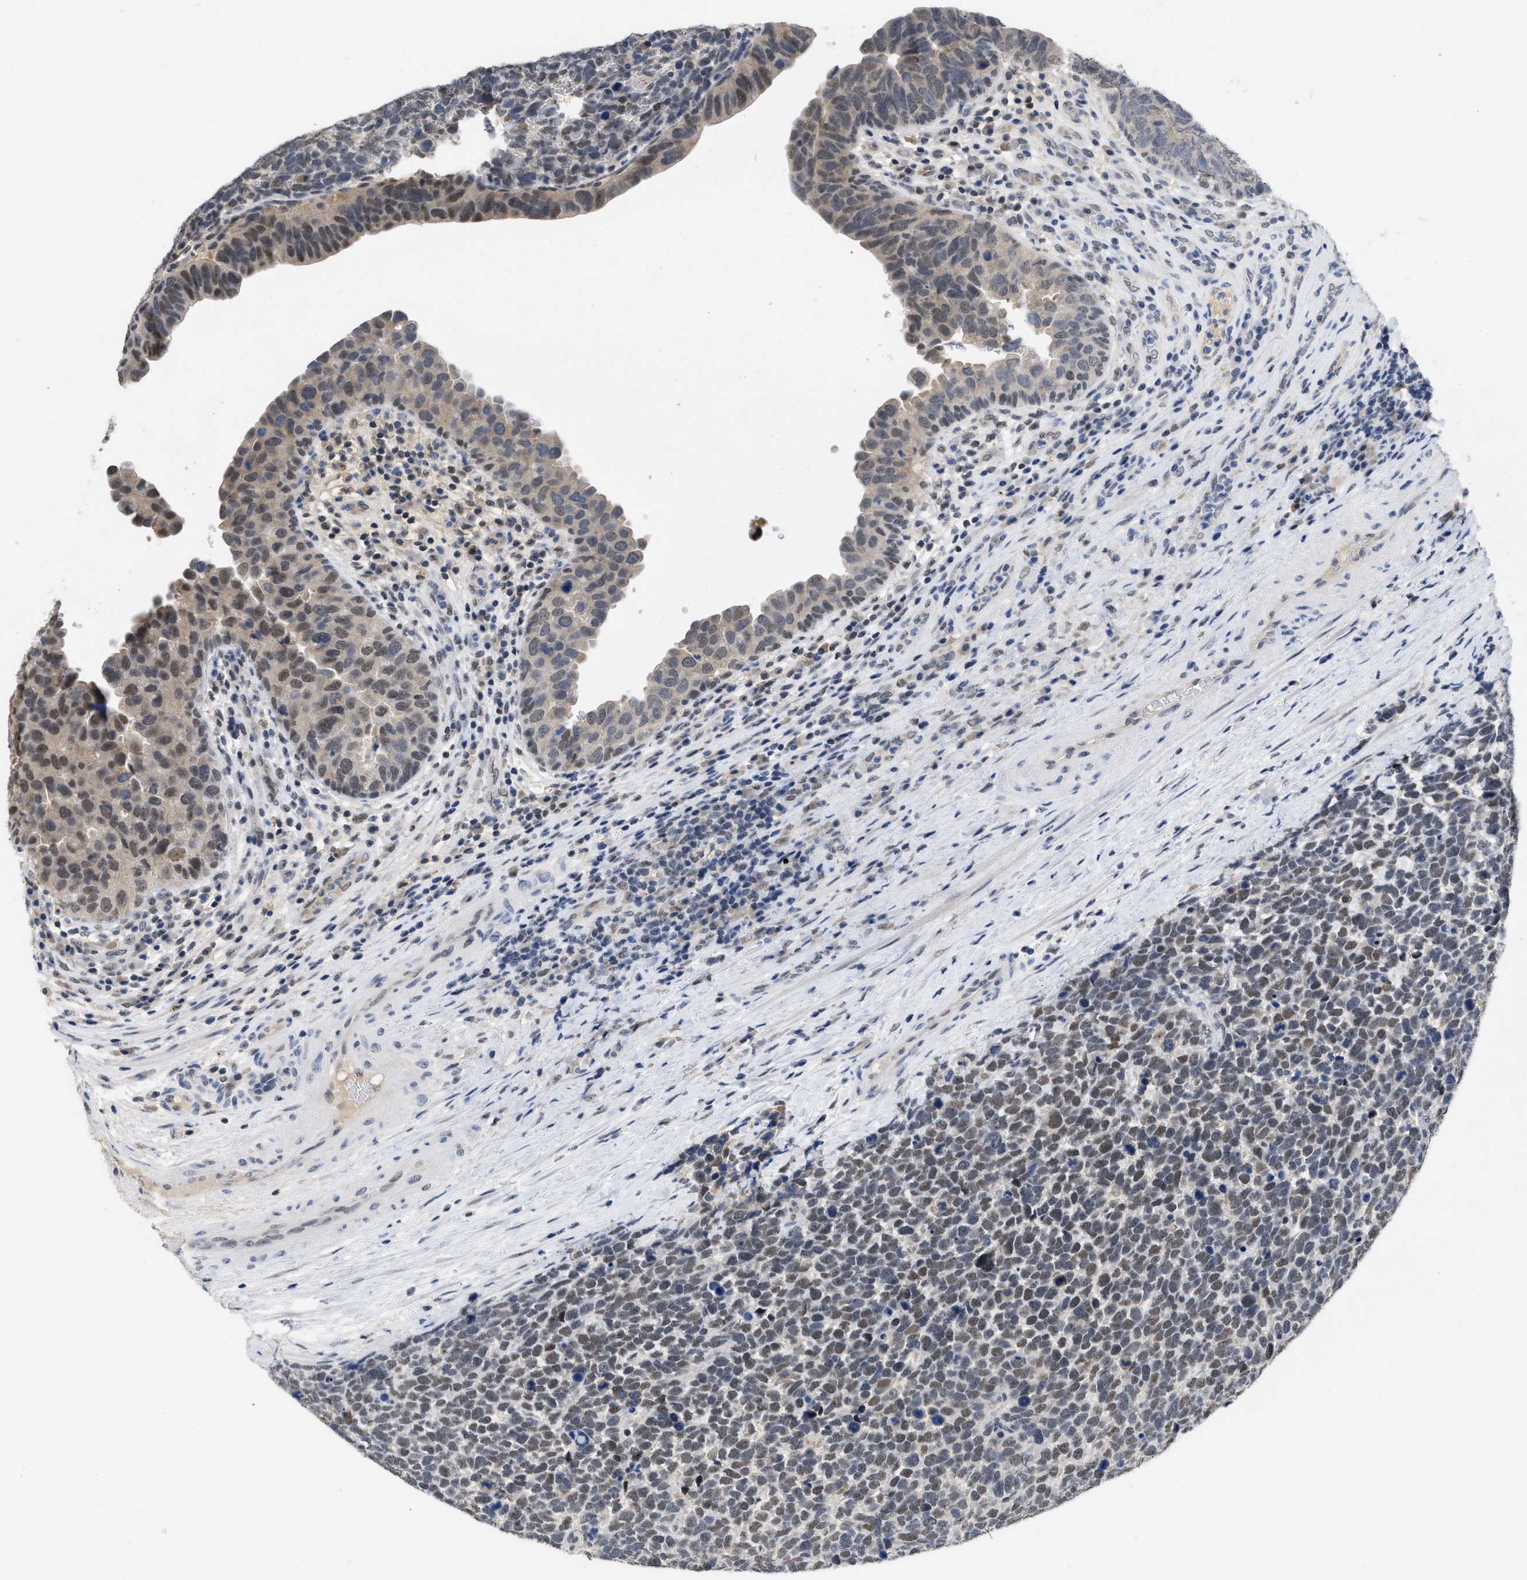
{"staining": {"intensity": "moderate", "quantity": ">75%", "location": "nuclear"}, "tissue": "urothelial cancer", "cell_type": "Tumor cells", "image_type": "cancer", "snomed": [{"axis": "morphology", "description": "Urothelial carcinoma, High grade"}, {"axis": "topography", "description": "Urinary bladder"}], "caption": "This image exhibits immunohistochemistry staining of urothelial carcinoma (high-grade), with medium moderate nuclear staining in approximately >75% of tumor cells.", "gene": "GGNBP2", "patient": {"sex": "female", "age": 82}}